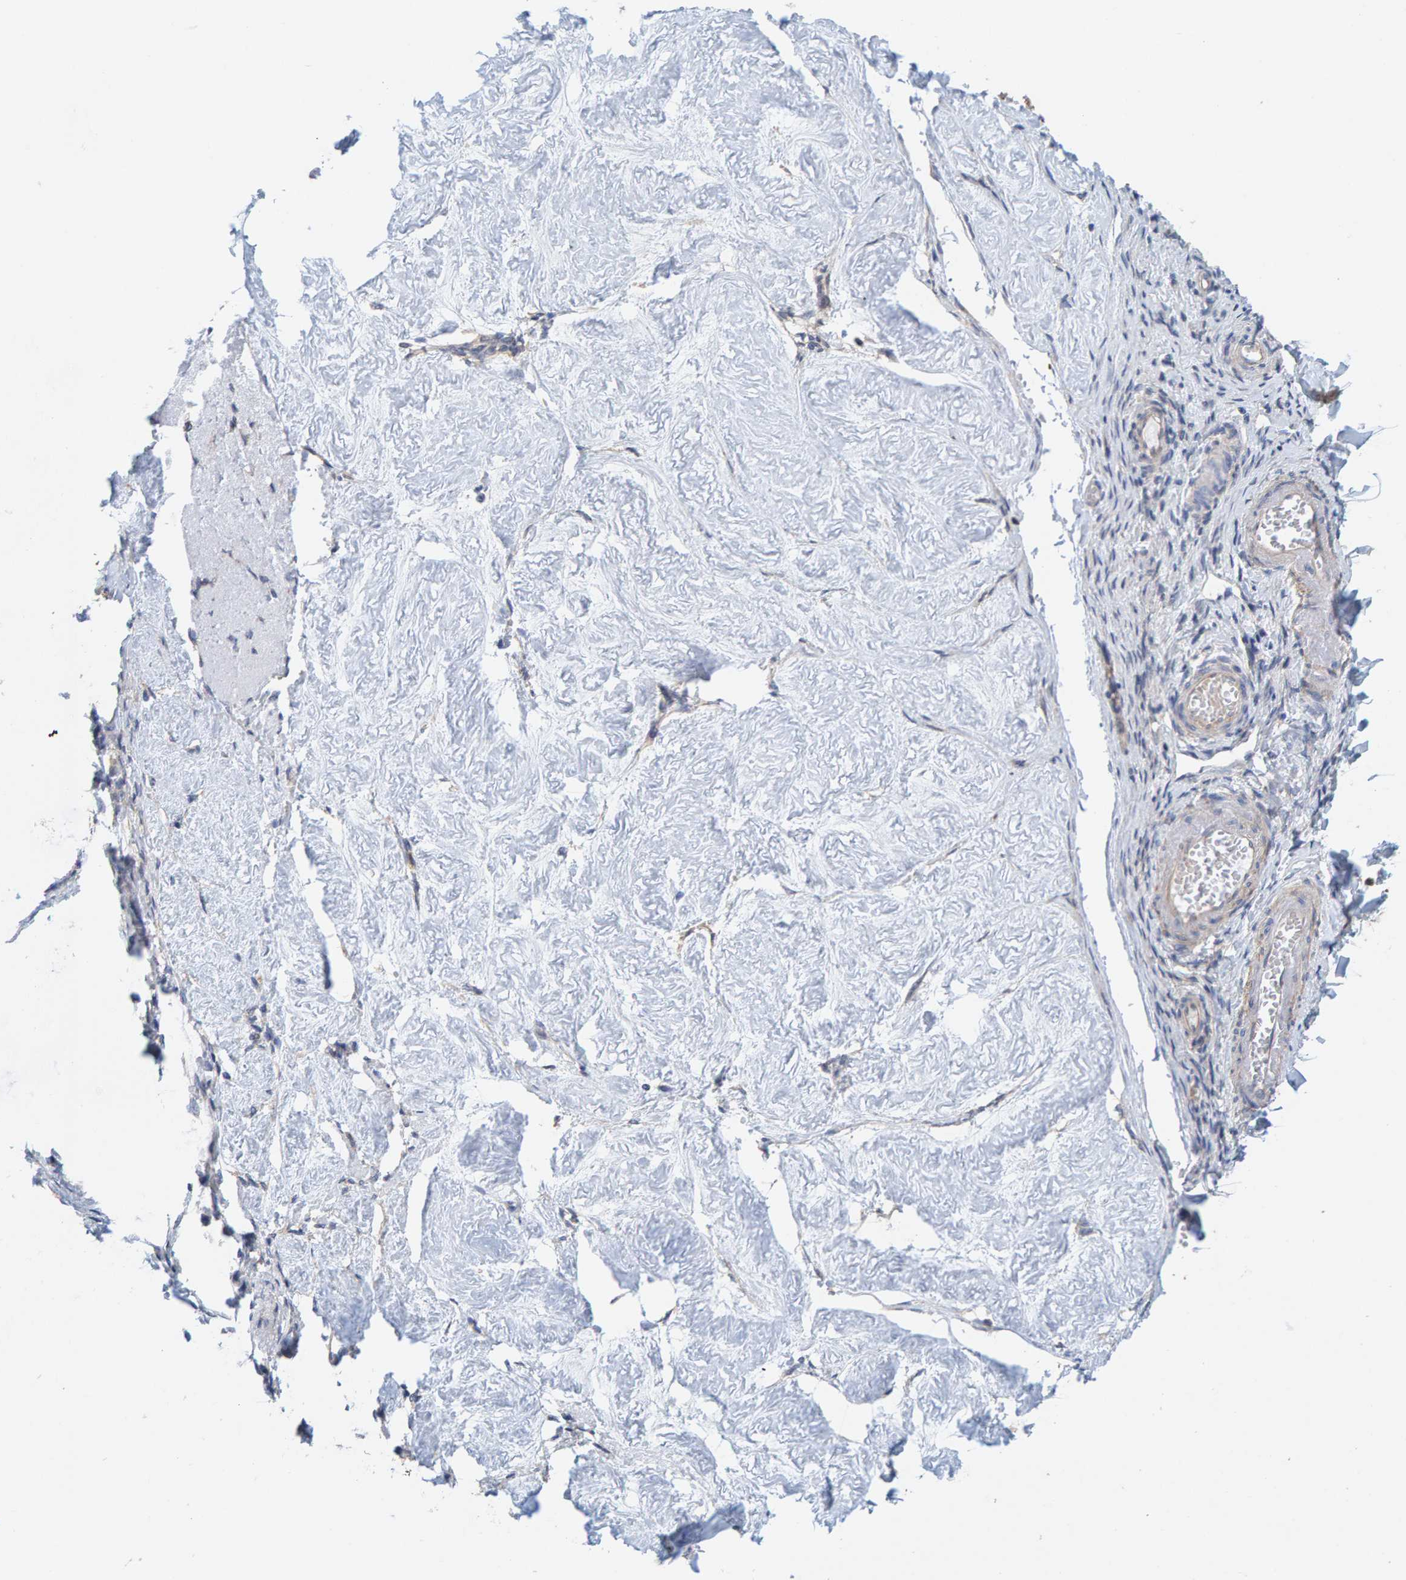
{"staining": {"intensity": "moderate", "quantity": "25%-75%", "location": "cytoplasmic/membranous"}, "tissue": "adipose tissue", "cell_type": "Adipocytes", "image_type": "normal", "snomed": [{"axis": "morphology", "description": "Normal tissue, NOS"}, {"axis": "topography", "description": "Vascular tissue"}, {"axis": "topography", "description": "Fallopian tube"}, {"axis": "topography", "description": "Ovary"}], "caption": "A high-resolution histopathology image shows IHC staining of unremarkable adipose tissue, which reveals moderate cytoplasmic/membranous staining in approximately 25%-75% of adipocytes.", "gene": "UBAP1", "patient": {"sex": "female", "age": 67}}